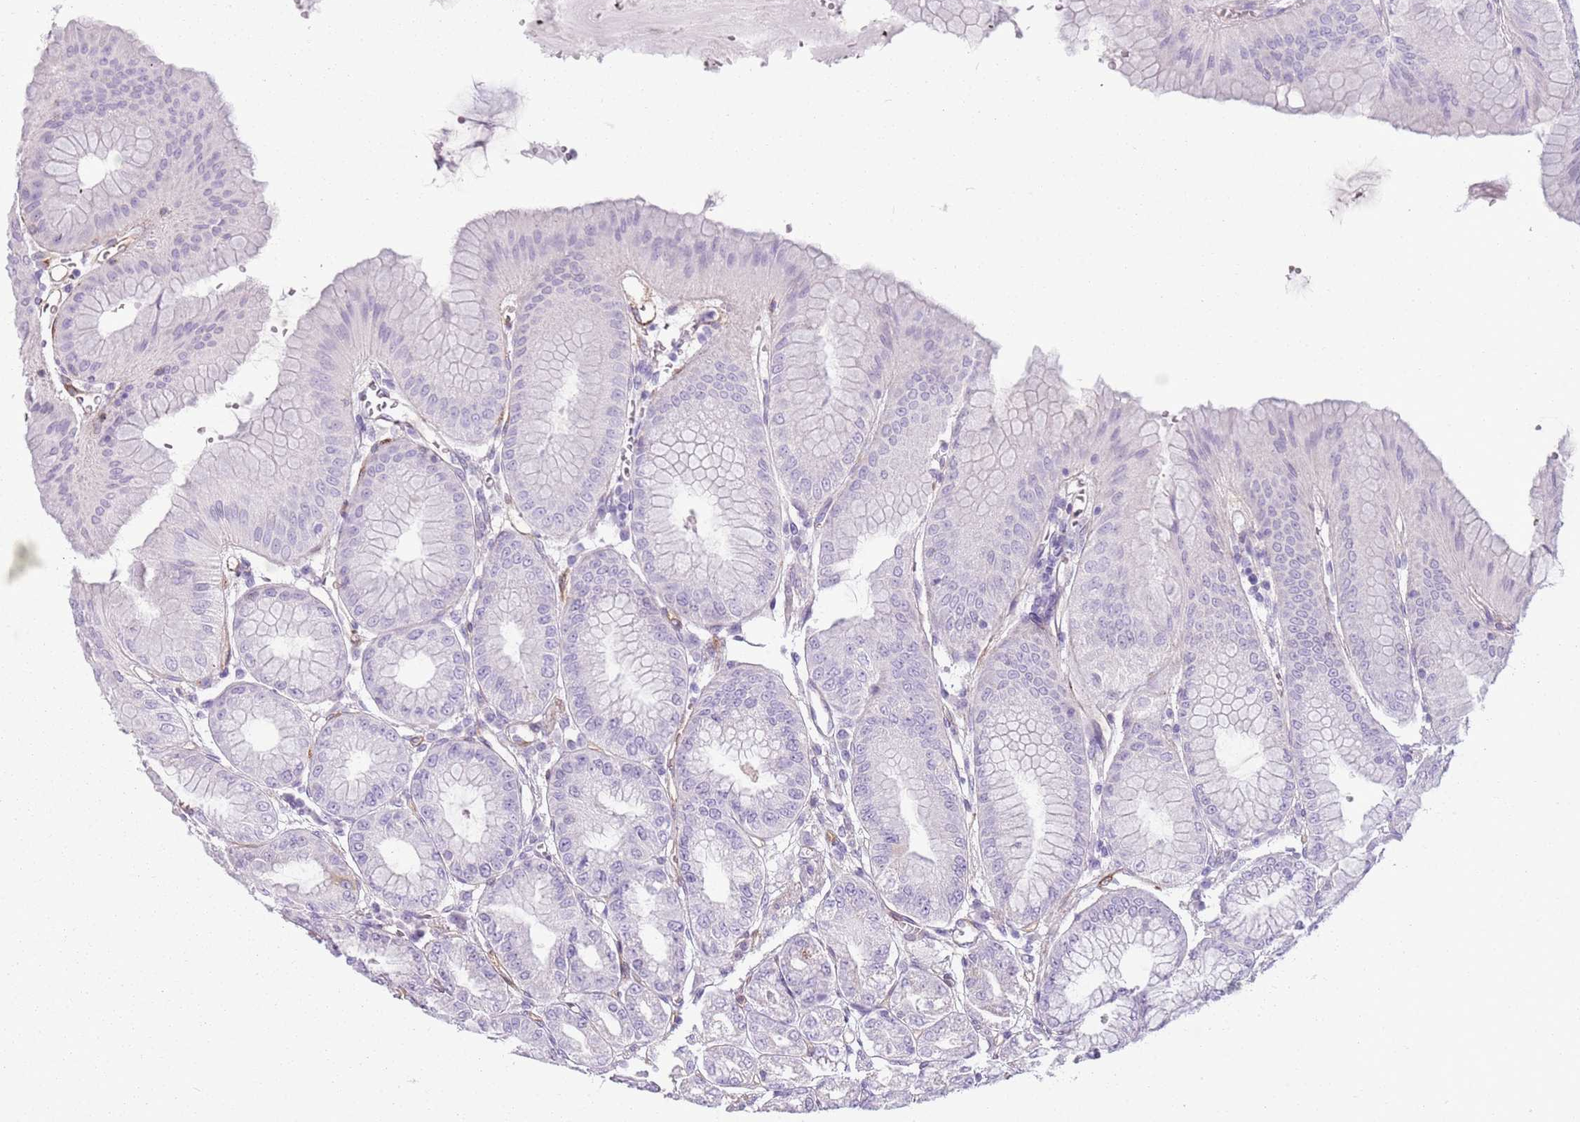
{"staining": {"intensity": "weak", "quantity": "<25%", "location": "cytoplasmic/membranous"}, "tissue": "stomach", "cell_type": "Glandular cells", "image_type": "normal", "snomed": [{"axis": "morphology", "description": "Normal tissue, NOS"}, {"axis": "topography", "description": "Stomach, lower"}], "caption": "IHC micrograph of benign stomach stained for a protein (brown), which demonstrates no expression in glandular cells. (DAB (3,3'-diaminobenzidine) immunohistochemistry, high magnification).", "gene": "SNX1", "patient": {"sex": "male", "age": 71}}